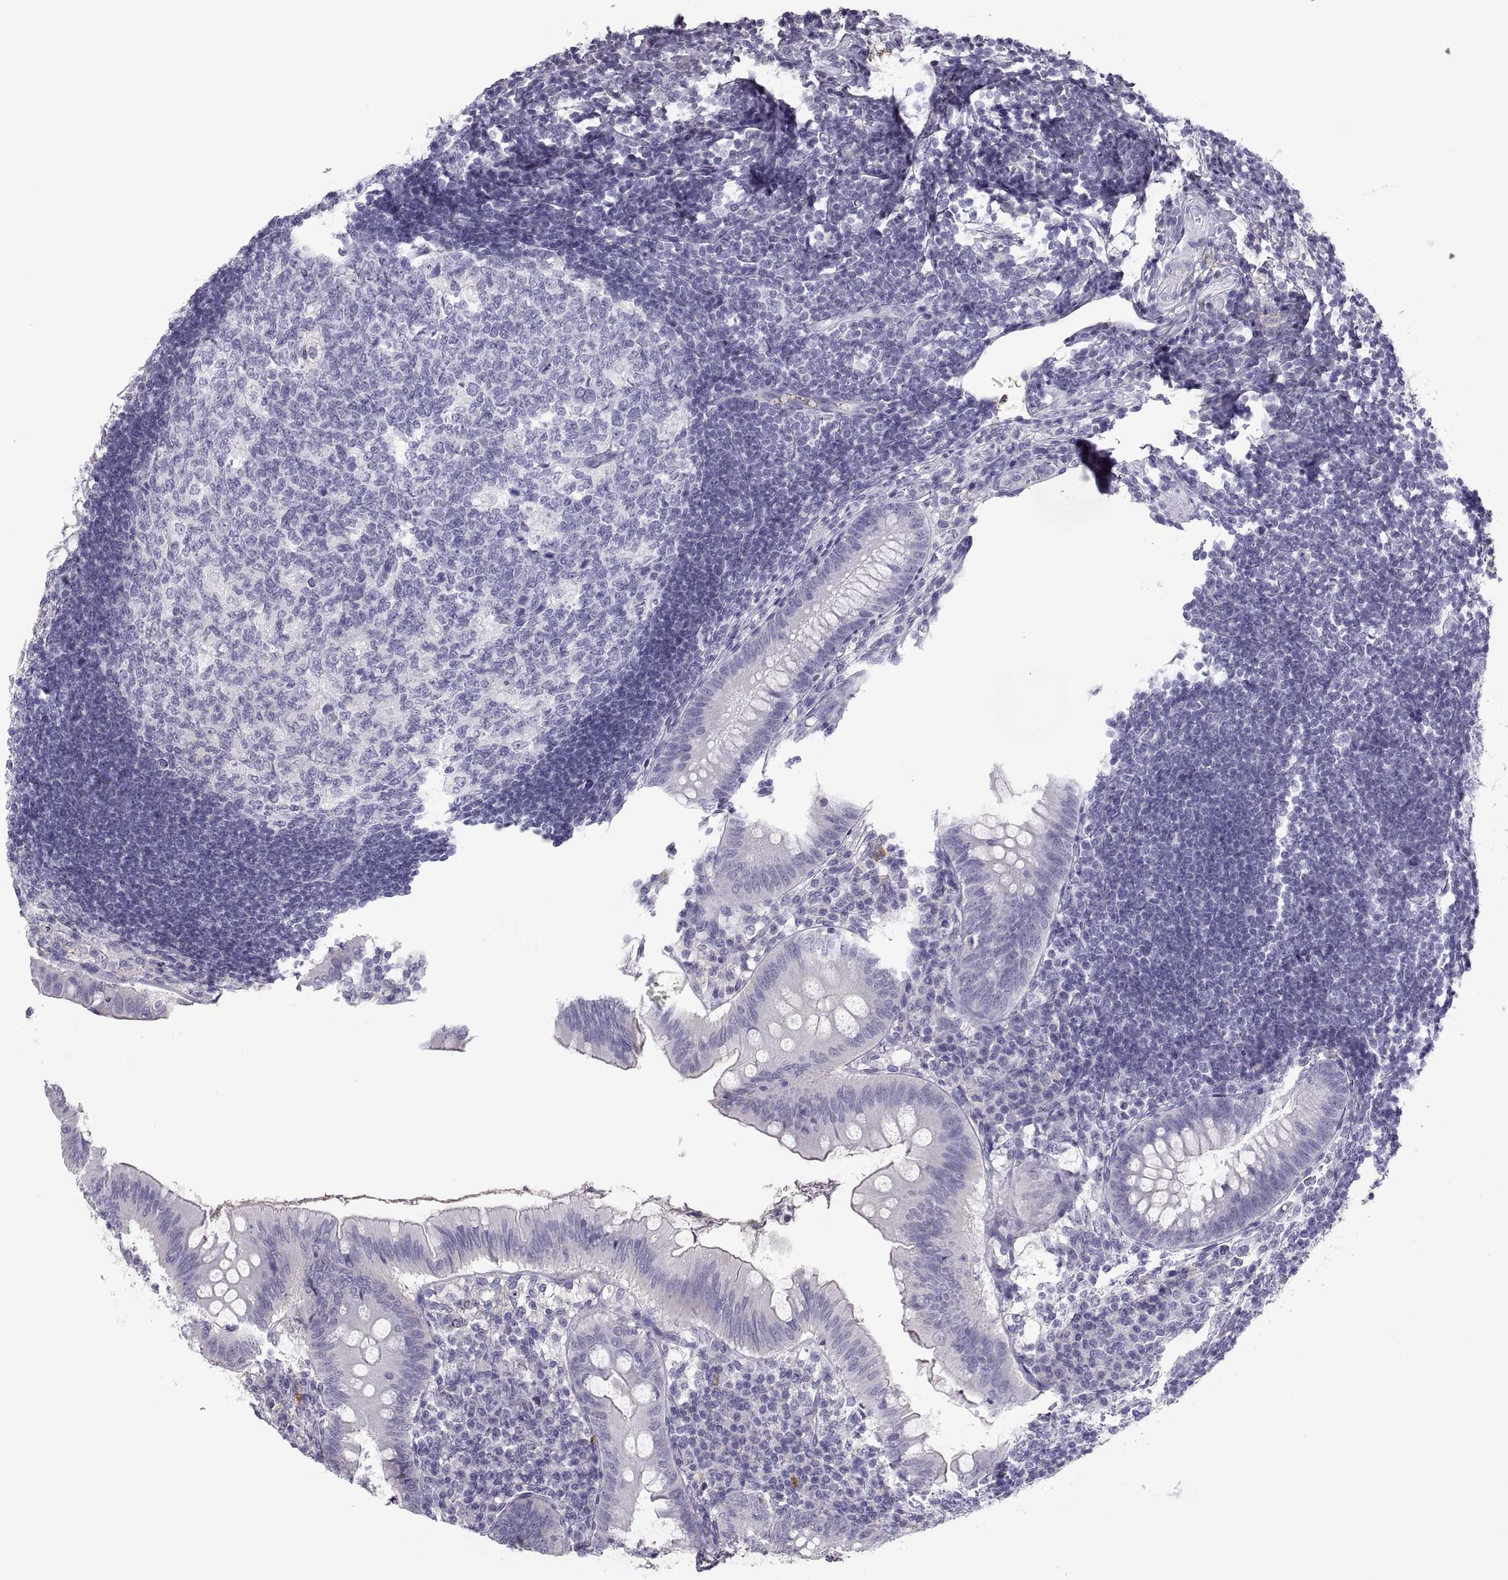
{"staining": {"intensity": "weak", "quantity": "<25%", "location": "cytoplasmic/membranous"}, "tissue": "appendix", "cell_type": "Glandular cells", "image_type": "normal", "snomed": [{"axis": "morphology", "description": "Normal tissue, NOS"}, {"axis": "morphology", "description": "Inflammation, NOS"}, {"axis": "topography", "description": "Appendix"}], "caption": "Glandular cells show no significant staining in normal appendix.", "gene": "MAGEB2", "patient": {"sex": "male", "age": 16}}